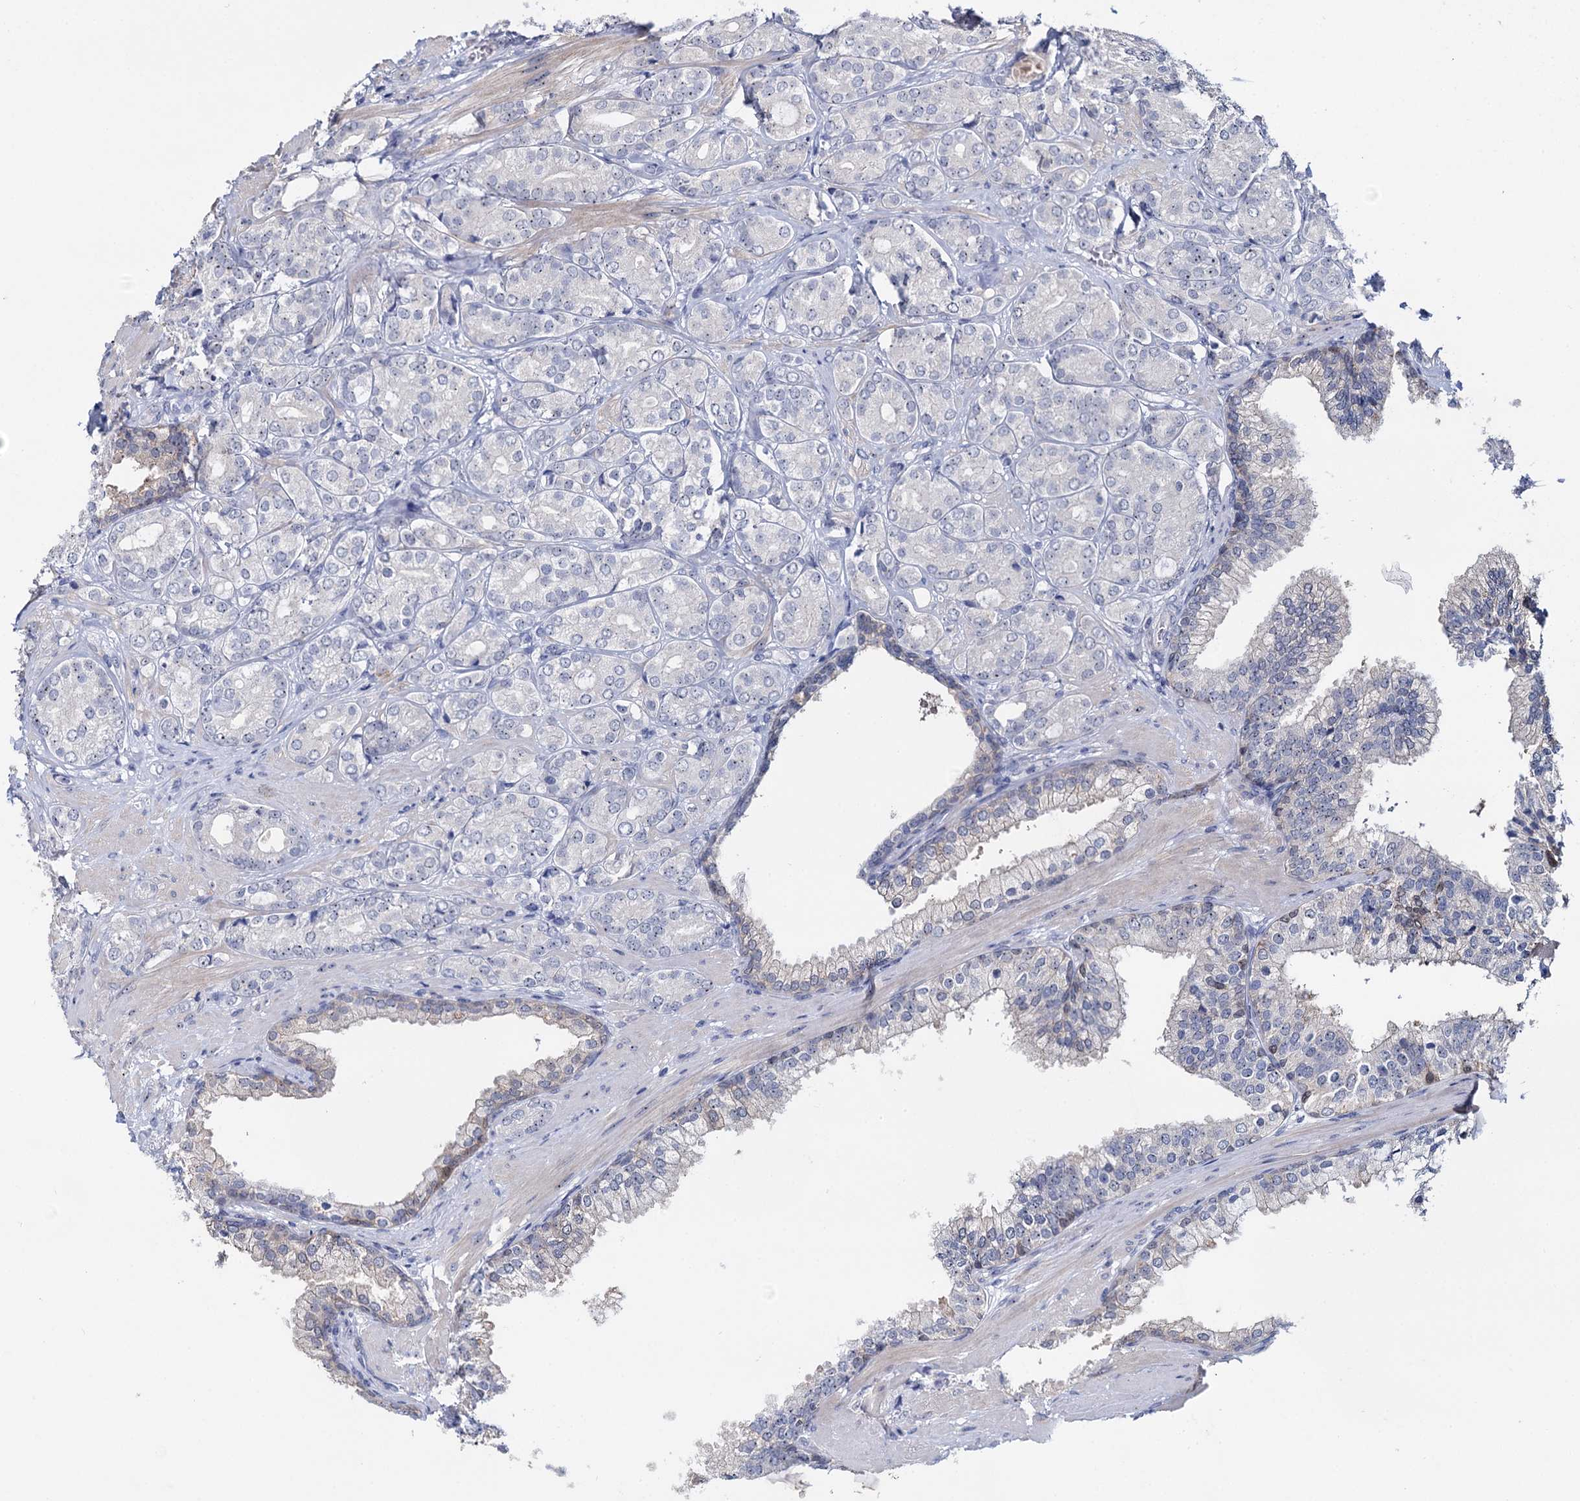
{"staining": {"intensity": "negative", "quantity": "none", "location": "none"}, "tissue": "prostate cancer", "cell_type": "Tumor cells", "image_type": "cancer", "snomed": [{"axis": "morphology", "description": "Adenocarcinoma, High grade"}, {"axis": "topography", "description": "Prostate"}], "caption": "A high-resolution histopathology image shows immunohistochemistry (IHC) staining of prostate cancer (high-grade adenocarcinoma), which shows no significant staining in tumor cells. (DAB (3,3'-diaminobenzidine) immunohistochemistry (IHC) with hematoxylin counter stain).", "gene": "SFN", "patient": {"sex": "male", "age": 60}}